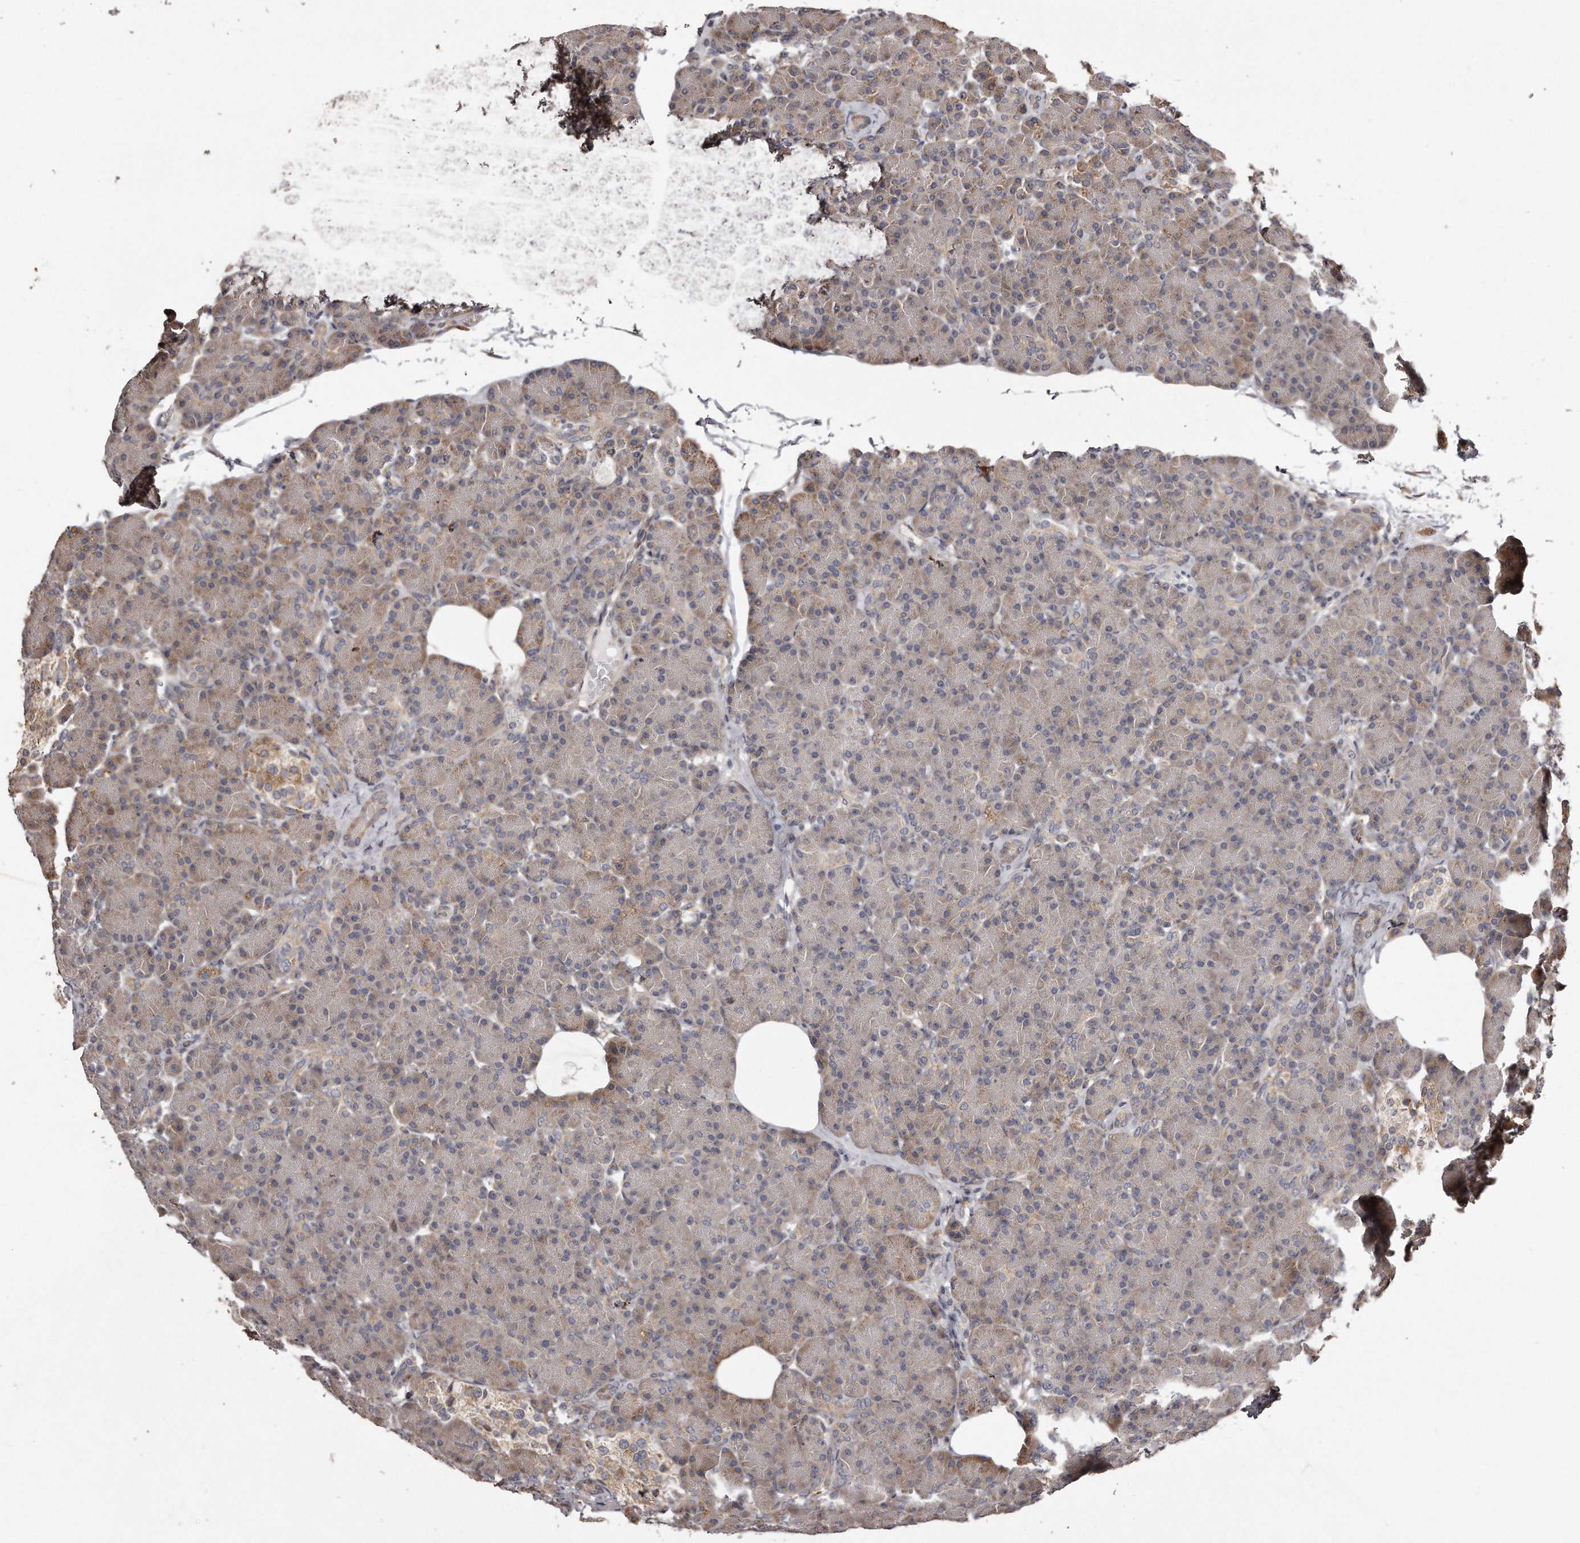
{"staining": {"intensity": "moderate", "quantity": "<25%", "location": "cytoplasmic/membranous"}, "tissue": "pancreas", "cell_type": "Exocrine glandular cells", "image_type": "normal", "snomed": [{"axis": "morphology", "description": "Normal tissue, NOS"}, {"axis": "topography", "description": "Pancreas"}], "caption": "Pancreas stained with IHC displays moderate cytoplasmic/membranous staining in about <25% of exocrine glandular cells.", "gene": "TRAPPC14", "patient": {"sex": "female", "age": 43}}